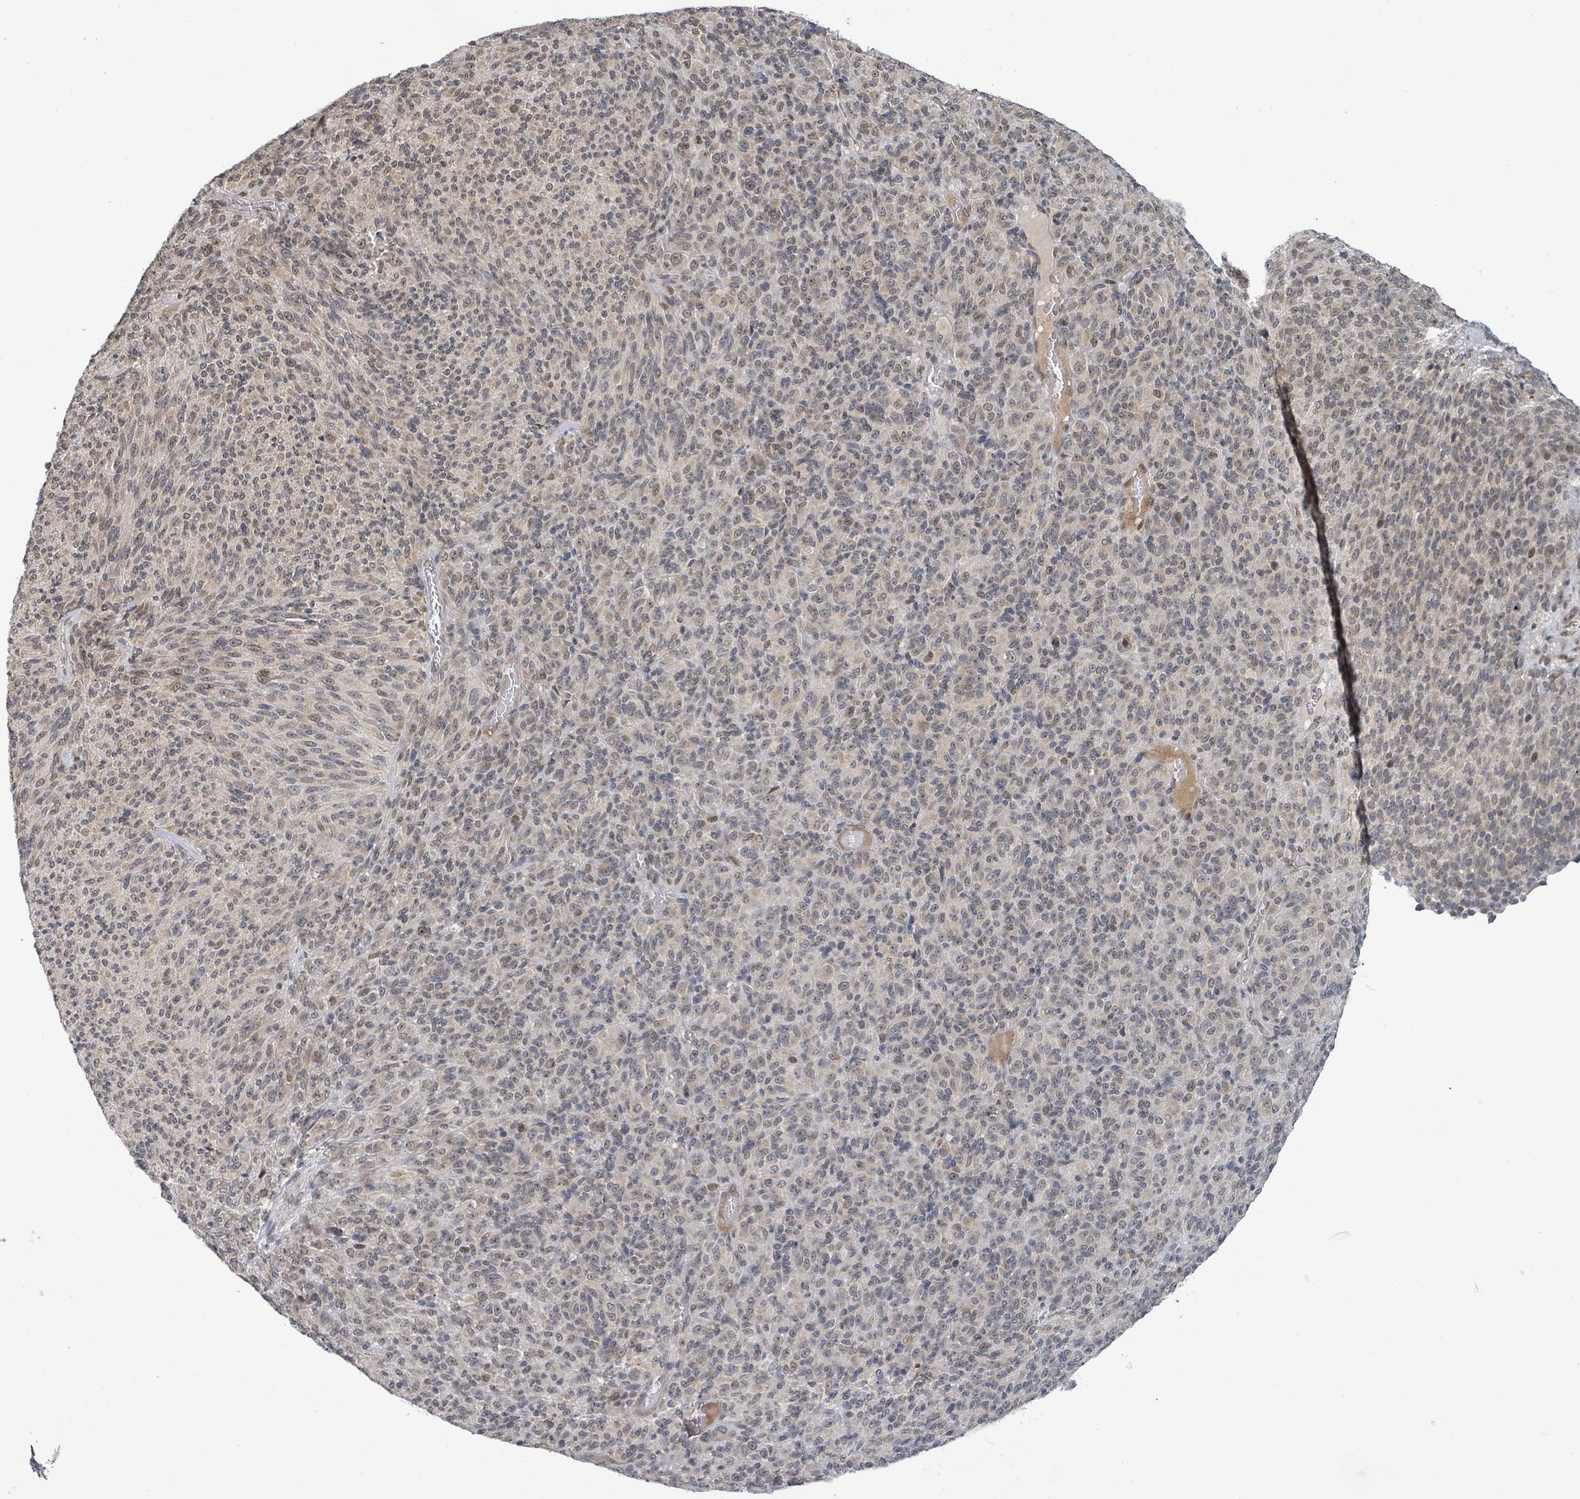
{"staining": {"intensity": "weak", "quantity": "<25%", "location": "nuclear"}, "tissue": "melanoma", "cell_type": "Tumor cells", "image_type": "cancer", "snomed": [{"axis": "morphology", "description": "Malignant melanoma, Metastatic site"}, {"axis": "topography", "description": "Brain"}], "caption": "IHC of human melanoma reveals no positivity in tumor cells. (Immunohistochemistry (ihc), brightfield microscopy, high magnification).", "gene": "SBF2", "patient": {"sex": "female", "age": 56}}